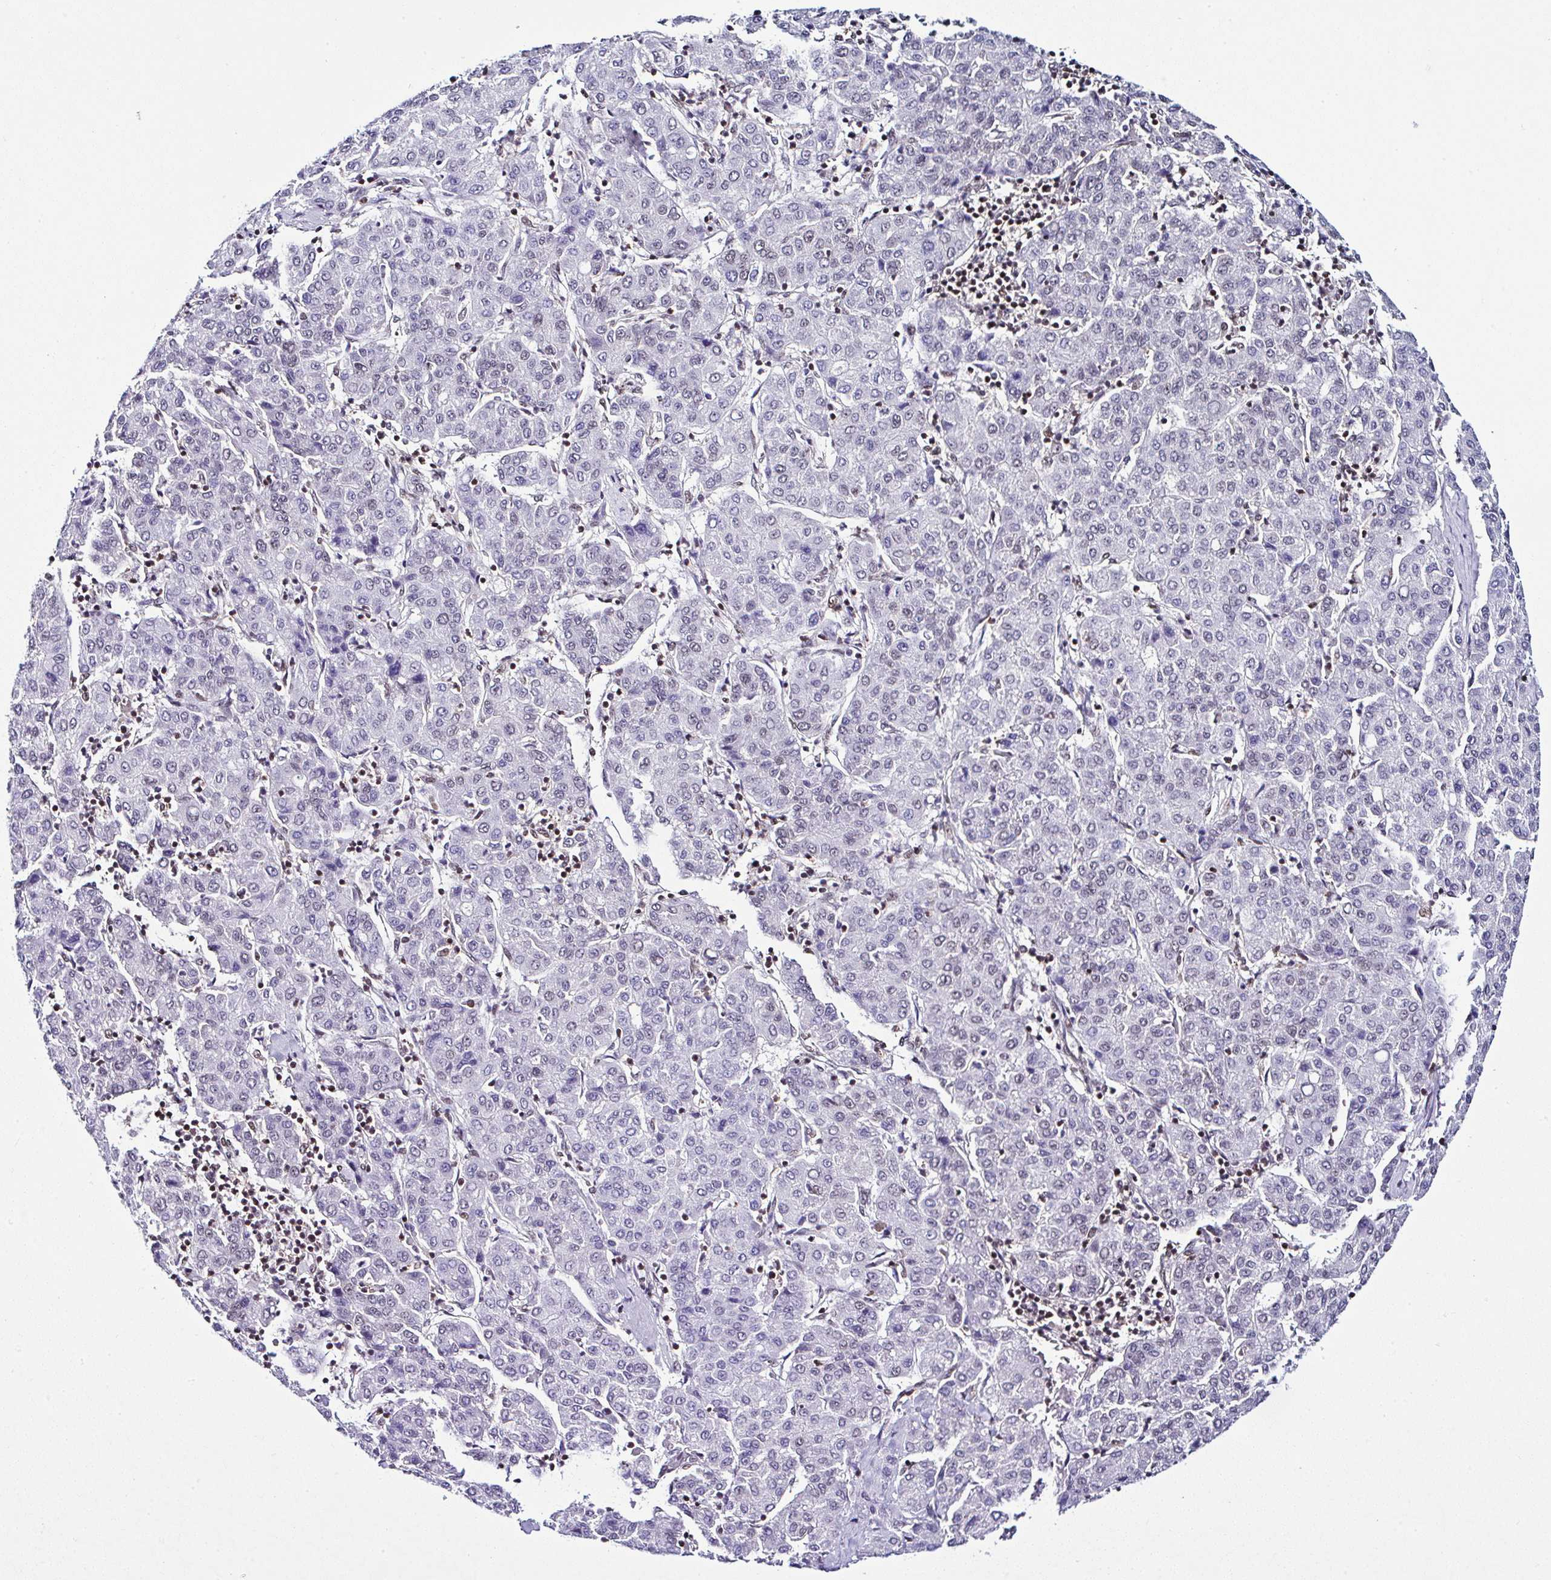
{"staining": {"intensity": "negative", "quantity": "none", "location": "none"}, "tissue": "liver cancer", "cell_type": "Tumor cells", "image_type": "cancer", "snomed": [{"axis": "morphology", "description": "Carcinoma, Hepatocellular, NOS"}, {"axis": "topography", "description": "Liver"}], "caption": "Tumor cells are negative for protein expression in human liver cancer (hepatocellular carcinoma).", "gene": "DR1", "patient": {"sex": "male", "age": 65}}